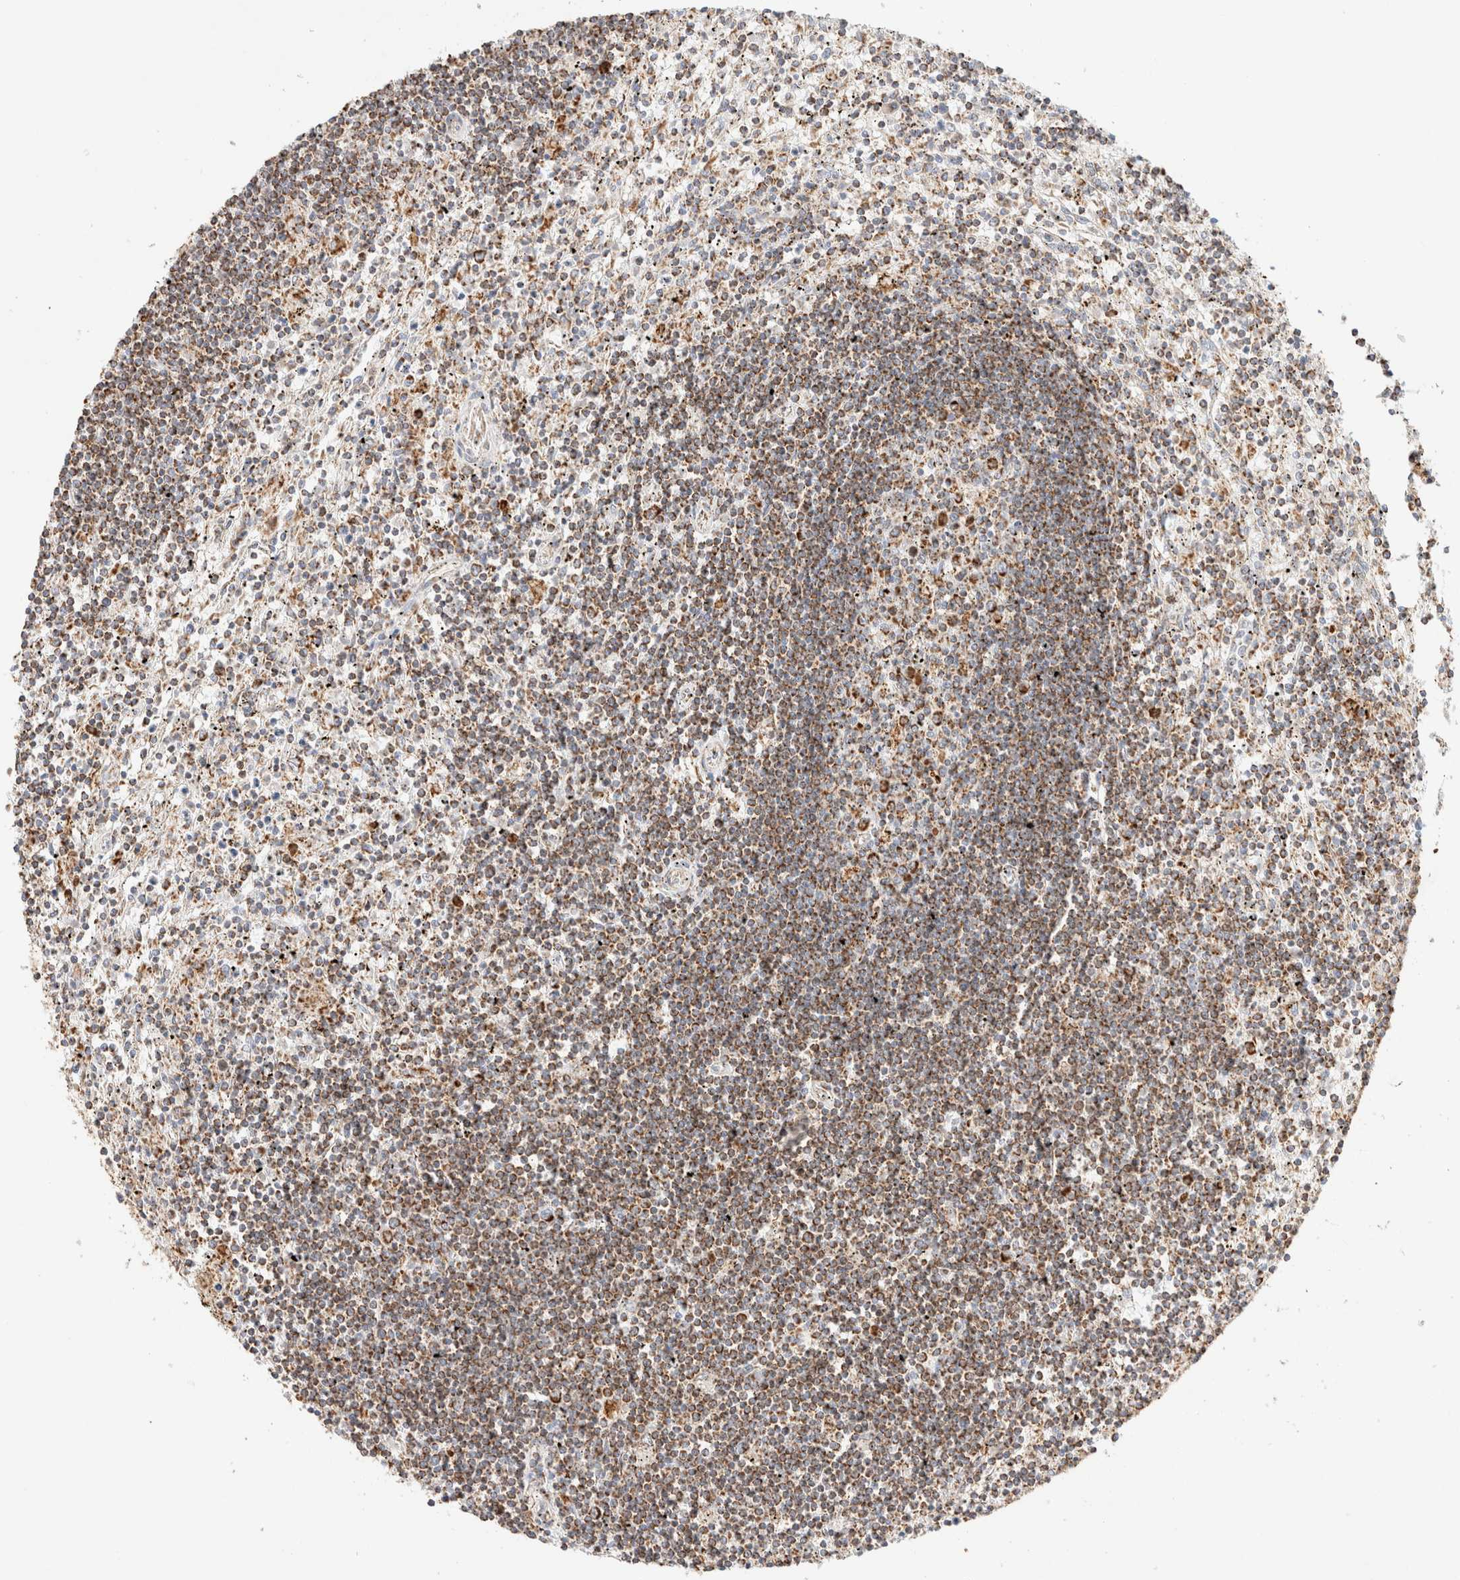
{"staining": {"intensity": "moderate", "quantity": ">75%", "location": "cytoplasmic/membranous"}, "tissue": "lymphoma", "cell_type": "Tumor cells", "image_type": "cancer", "snomed": [{"axis": "morphology", "description": "Malignant lymphoma, non-Hodgkin's type, Low grade"}, {"axis": "topography", "description": "Spleen"}], "caption": "This is a micrograph of immunohistochemistry (IHC) staining of malignant lymphoma, non-Hodgkin's type (low-grade), which shows moderate positivity in the cytoplasmic/membranous of tumor cells.", "gene": "PHB2", "patient": {"sex": "male", "age": 76}}